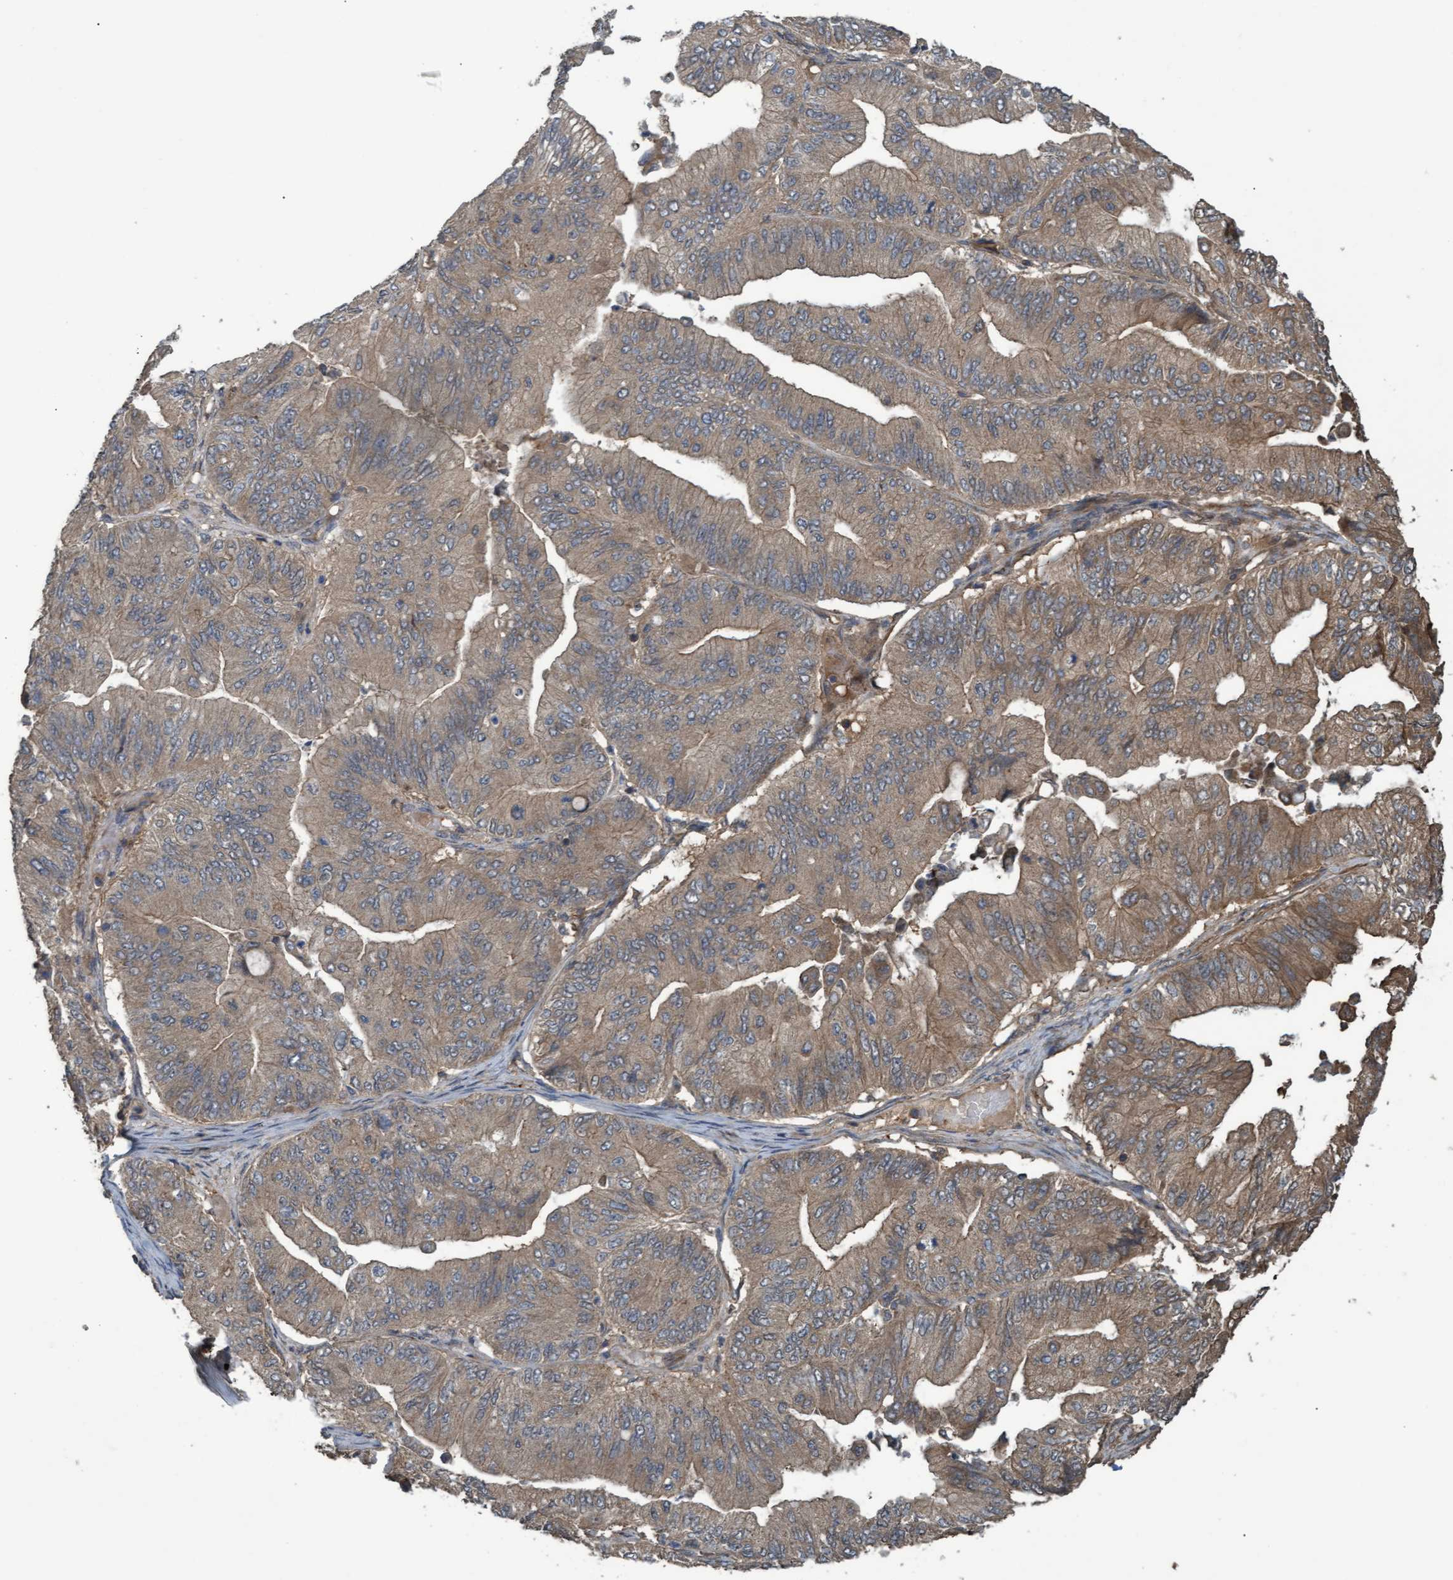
{"staining": {"intensity": "moderate", "quantity": "25%-75%", "location": "cytoplasmic/membranous"}, "tissue": "ovarian cancer", "cell_type": "Tumor cells", "image_type": "cancer", "snomed": [{"axis": "morphology", "description": "Cystadenocarcinoma, mucinous, NOS"}, {"axis": "topography", "description": "Ovary"}], "caption": "Ovarian cancer stained with a brown dye displays moderate cytoplasmic/membranous positive expression in approximately 25%-75% of tumor cells.", "gene": "GGT6", "patient": {"sex": "female", "age": 61}}